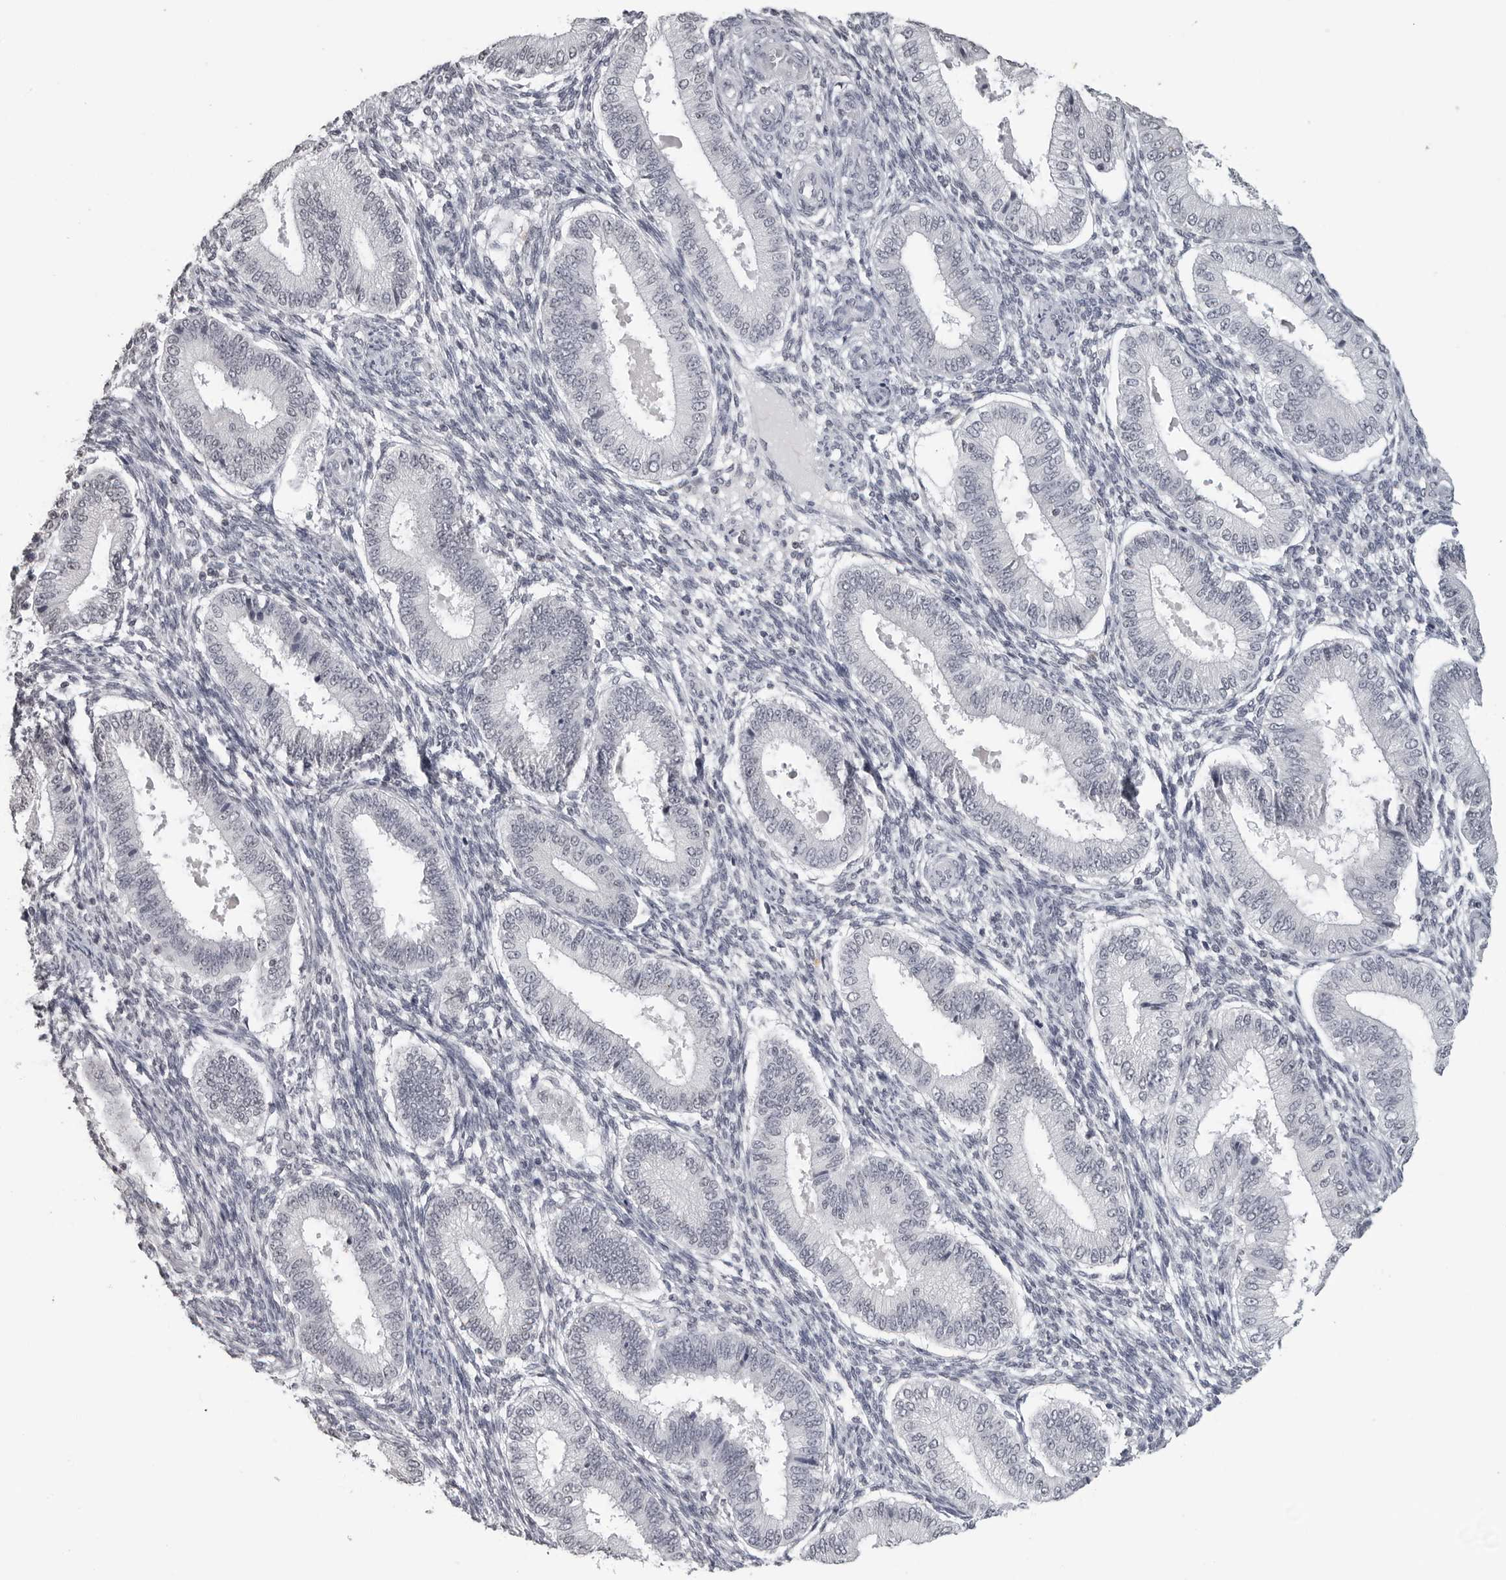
{"staining": {"intensity": "negative", "quantity": "none", "location": "none"}, "tissue": "endometrium", "cell_type": "Cells in endometrial stroma", "image_type": "normal", "snomed": [{"axis": "morphology", "description": "Normal tissue, NOS"}, {"axis": "topography", "description": "Endometrium"}], "caption": "IHC of unremarkable human endometrium reveals no positivity in cells in endometrial stroma.", "gene": "DDX54", "patient": {"sex": "female", "age": 39}}